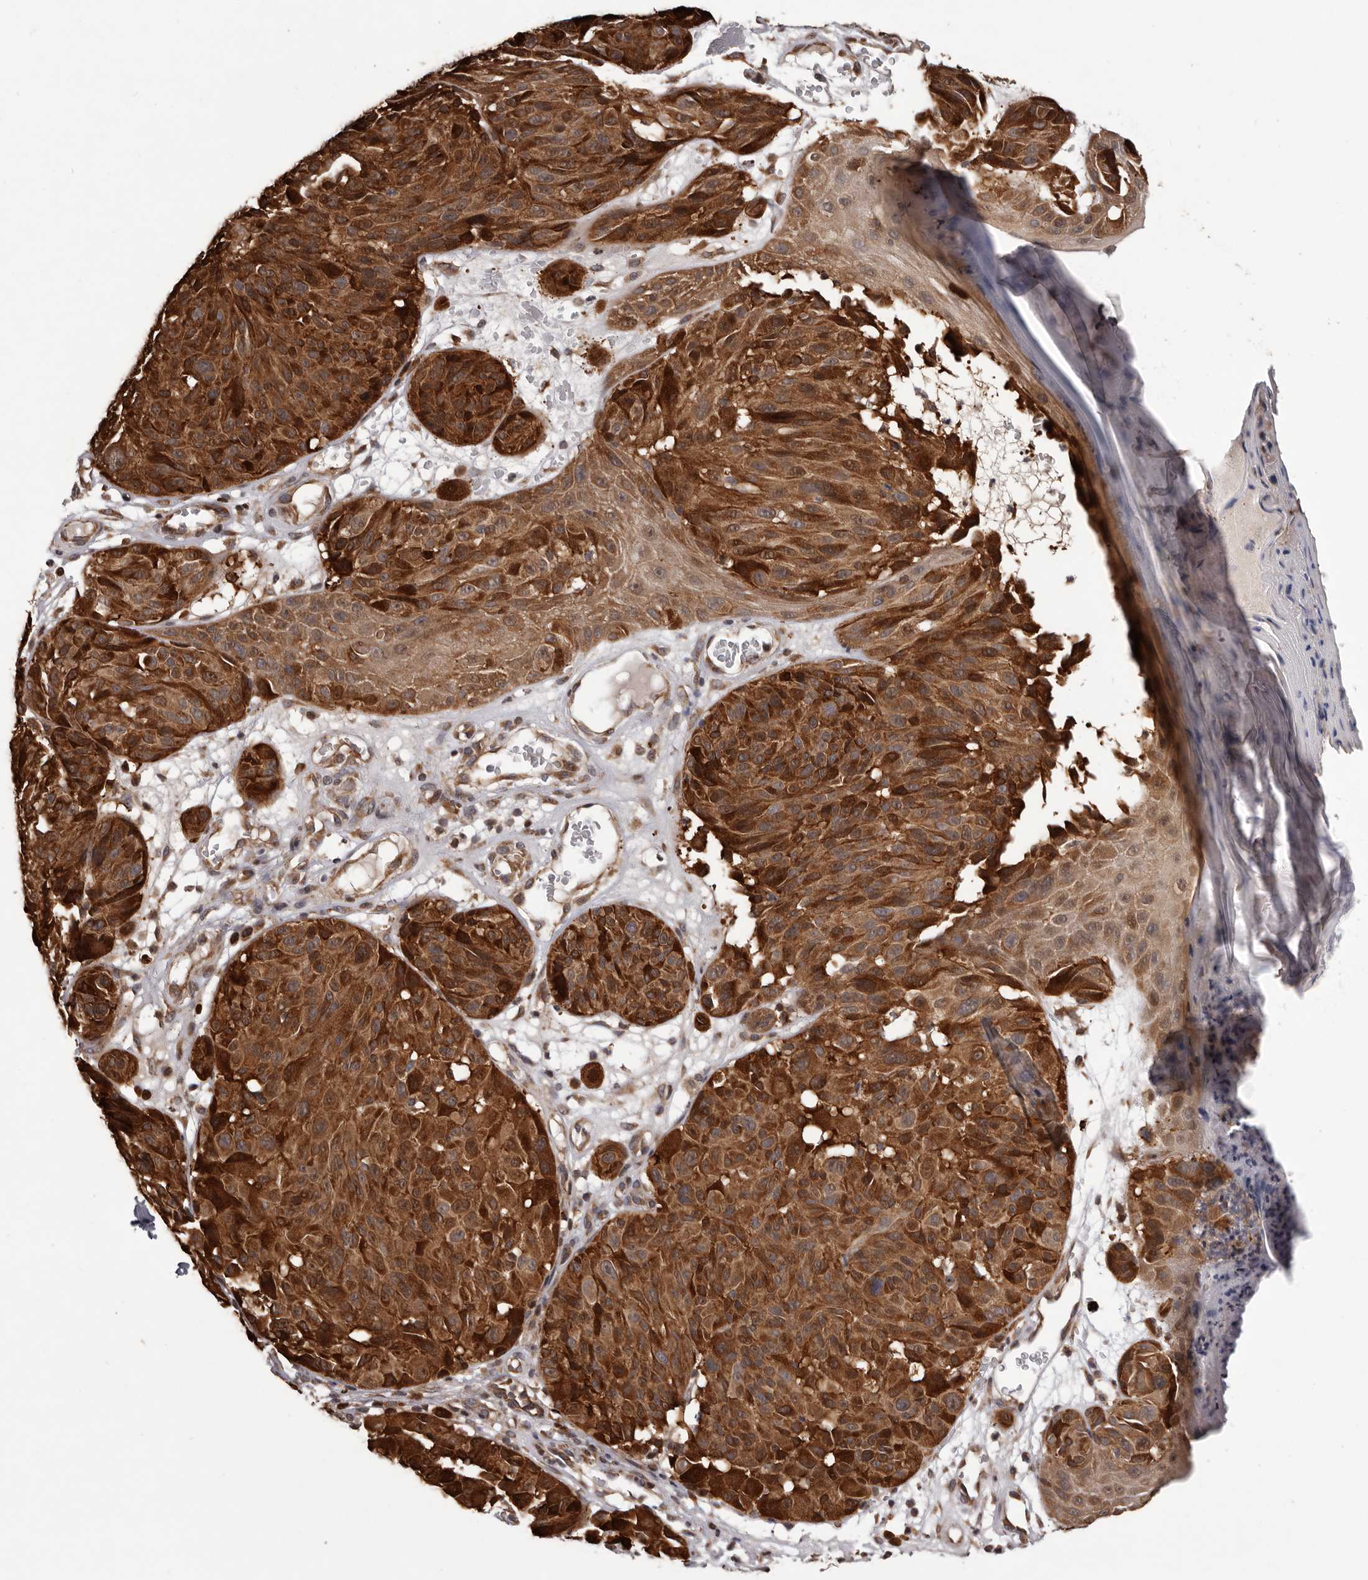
{"staining": {"intensity": "strong", "quantity": ">75%", "location": "cytoplasmic/membranous"}, "tissue": "melanoma", "cell_type": "Tumor cells", "image_type": "cancer", "snomed": [{"axis": "morphology", "description": "Malignant melanoma, NOS"}, {"axis": "topography", "description": "Skin"}], "caption": "Tumor cells demonstrate strong cytoplasmic/membranous positivity in approximately >75% of cells in melanoma. Ihc stains the protein in brown and the nuclei are stained blue.", "gene": "GADD45B", "patient": {"sex": "male", "age": 83}}